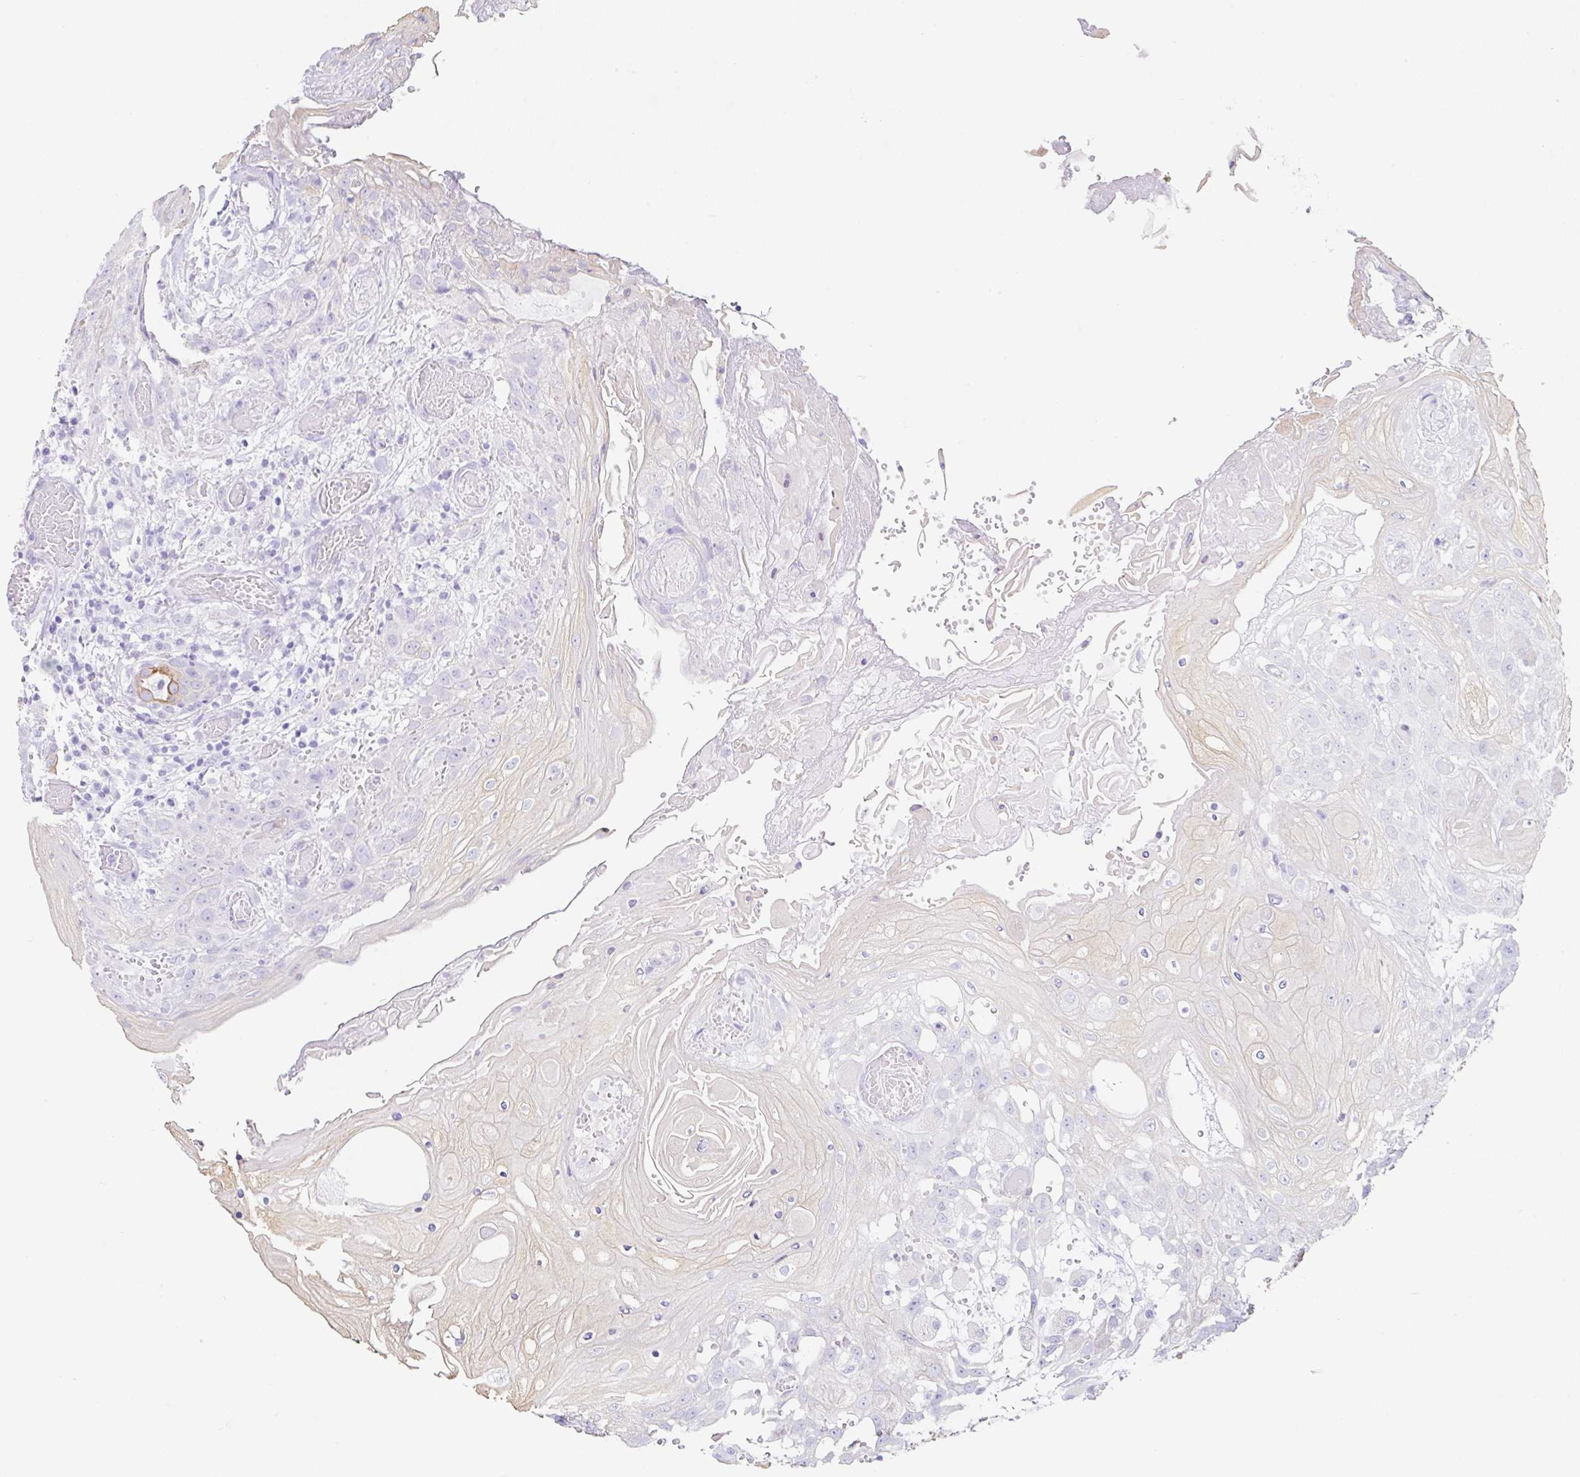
{"staining": {"intensity": "negative", "quantity": "none", "location": "none"}, "tissue": "head and neck cancer", "cell_type": "Tumor cells", "image_type": "cancer", "snomed": [{"axis": "morphology", "description": "Squamous cell carcinoma, NOS"}, {"axis": "topography", "description": "Head-Neck"}], "caption": "Human head and neck cancer (squamous cell carcinoma) stained for a protein using IHC demonstrates no expression in tumor cells.", "gene": "CLDND2", "patient": {"sex": "female", "age": 43}}